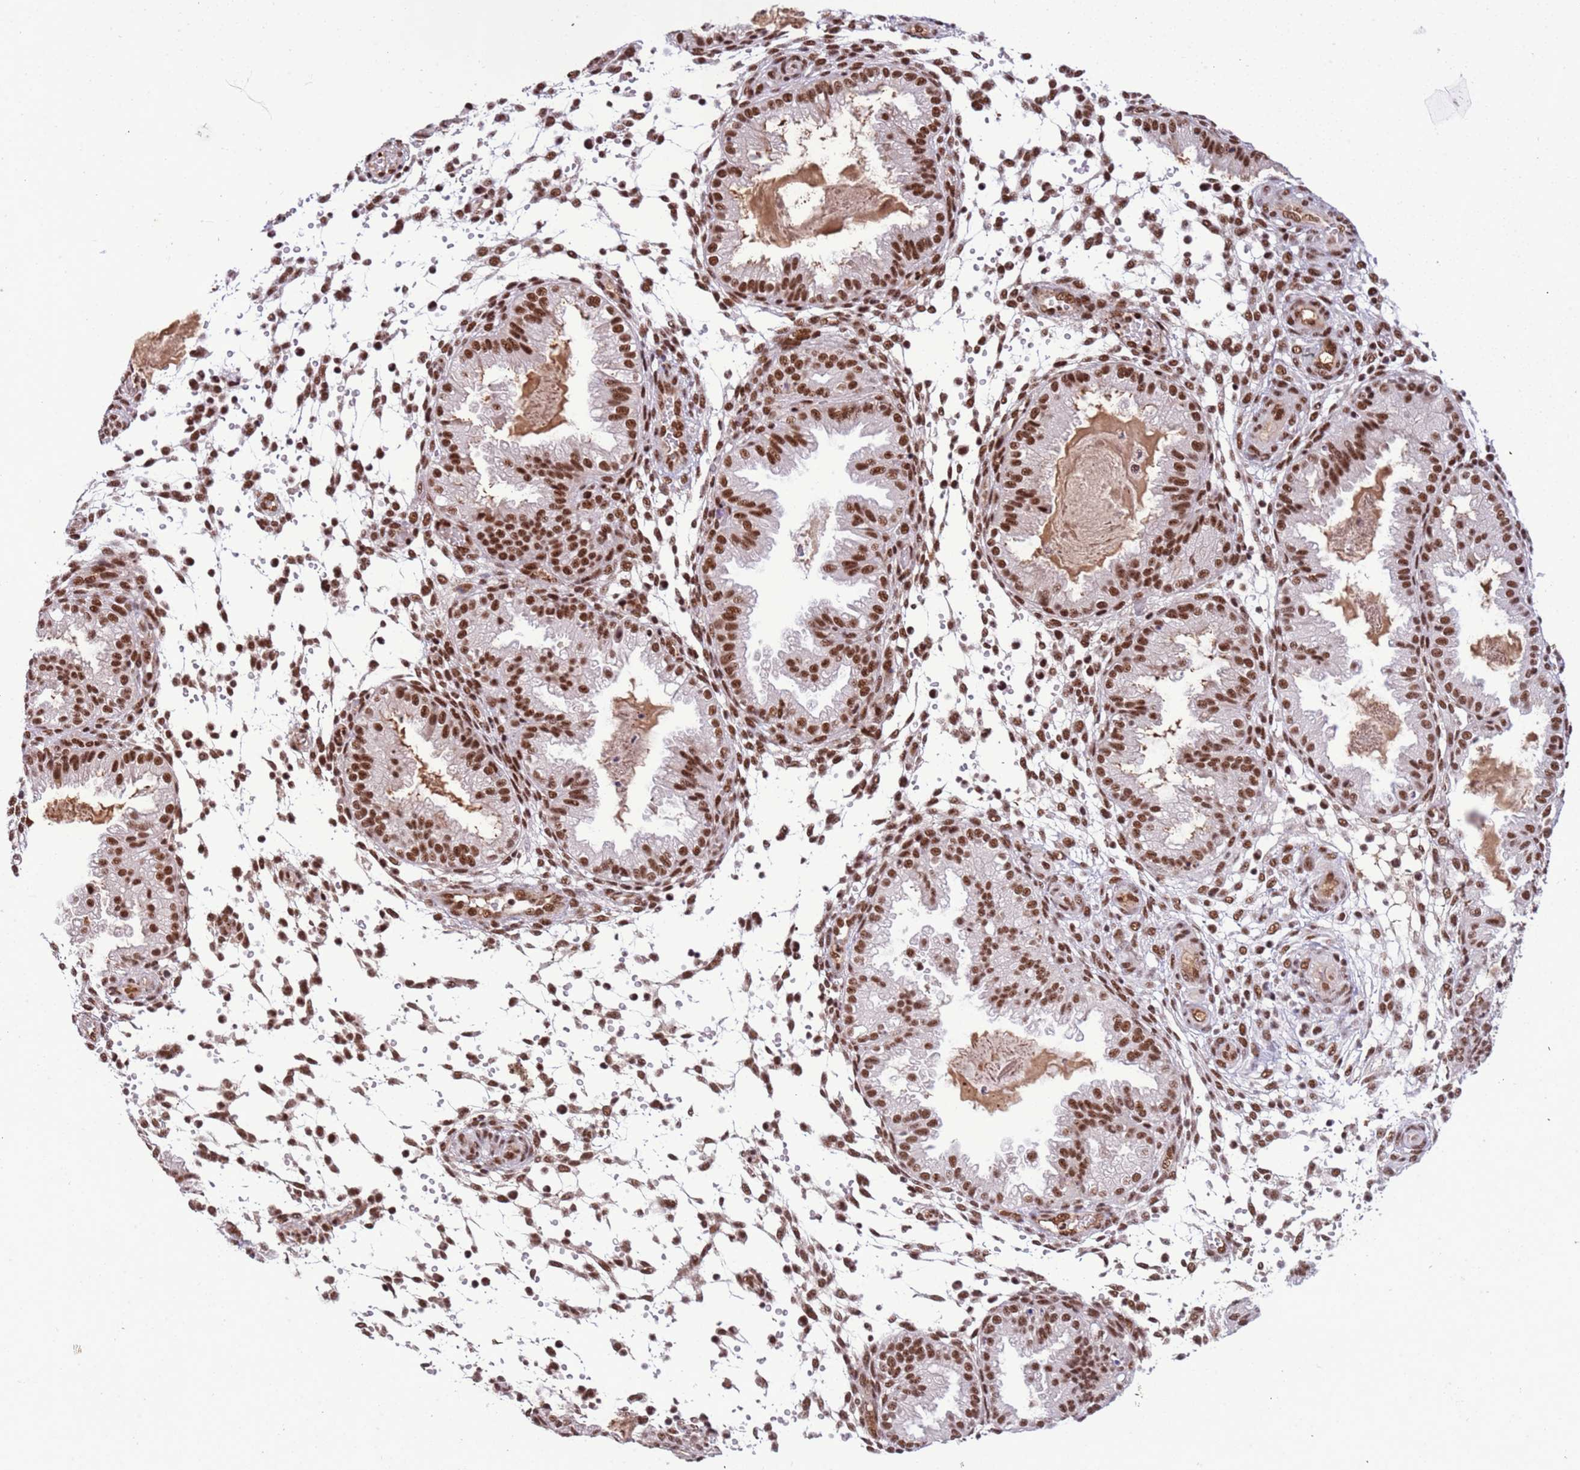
{"staining": {"intensity": "strong", "quantity": "<25%", "location": "nuclear"}, "tissue": "endometrium", "cell_type": "Cells in endometrial stroma", "image_type": "normal", "snomed": [{"axis": "morphology", "description": "Normal tissue, NOS"}, {"axis": "topography", "description": "Endometrium"}], "caption": "Immunohistochemical staining of benign human endometrium displays medium levels of strong nuclear positivity in approximately <25% of cells in endometrial stroma.", "gene": "SRRT", "patient": {"sex": "female", "age": 33}}